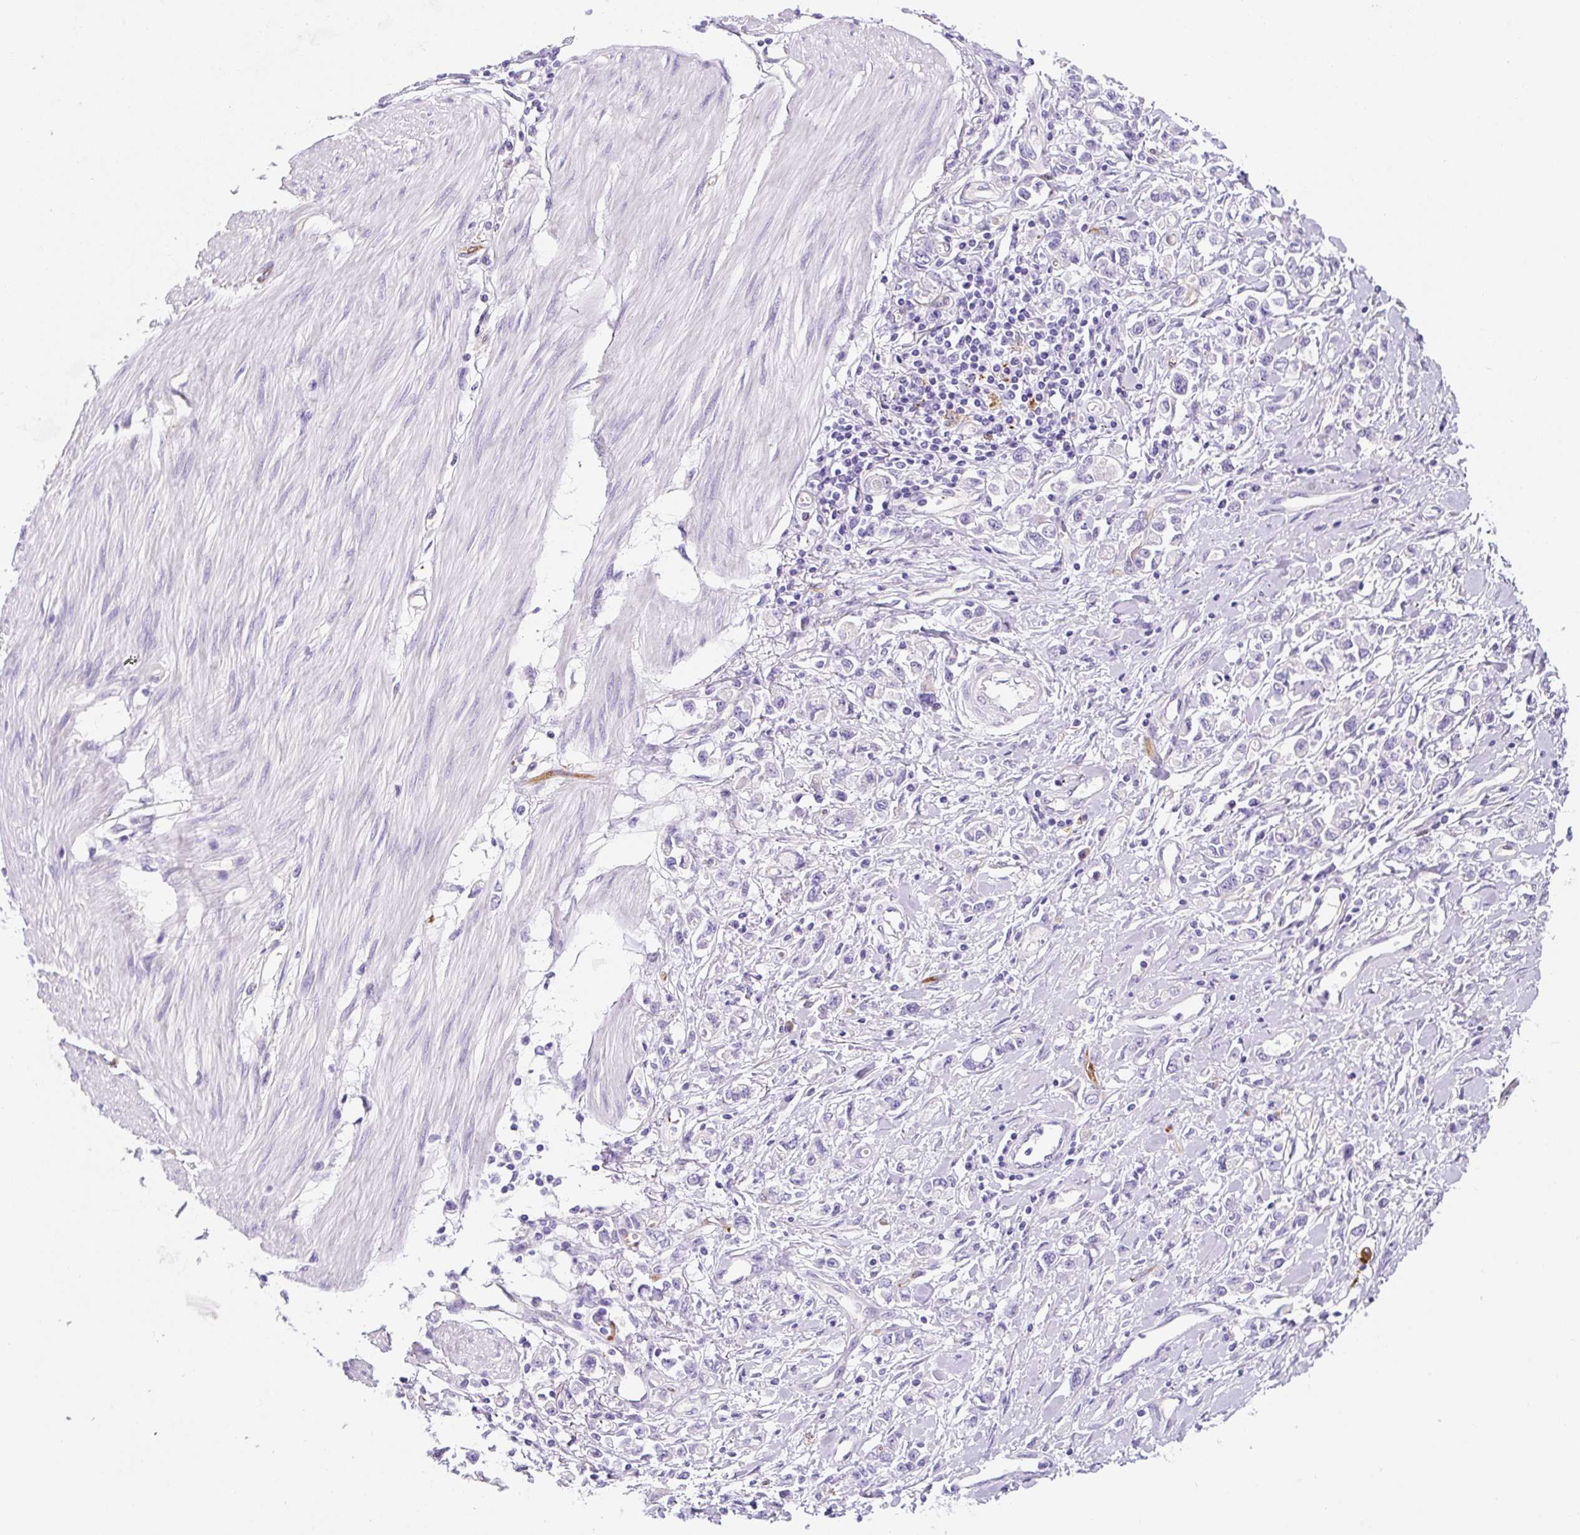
{"staining": {"intensity": "negative", "quantity": "none", "location": "none"}, "tissue": "stomach cancer", "cell_type": "Tumor cells", "image_type": "cancer", "snomed": [{"axis": "morphology", "description": "Adenocarcinoma, NOS"}, {"axis": "topography", "description": "Stomach"}], "caption": "The immunohistochemistry micrograph has no significant staining in tumor cells of stomach adenocarcinoma tissue.", "gene": "ASB4", "patient": {"sex": "female", "age": 76}}